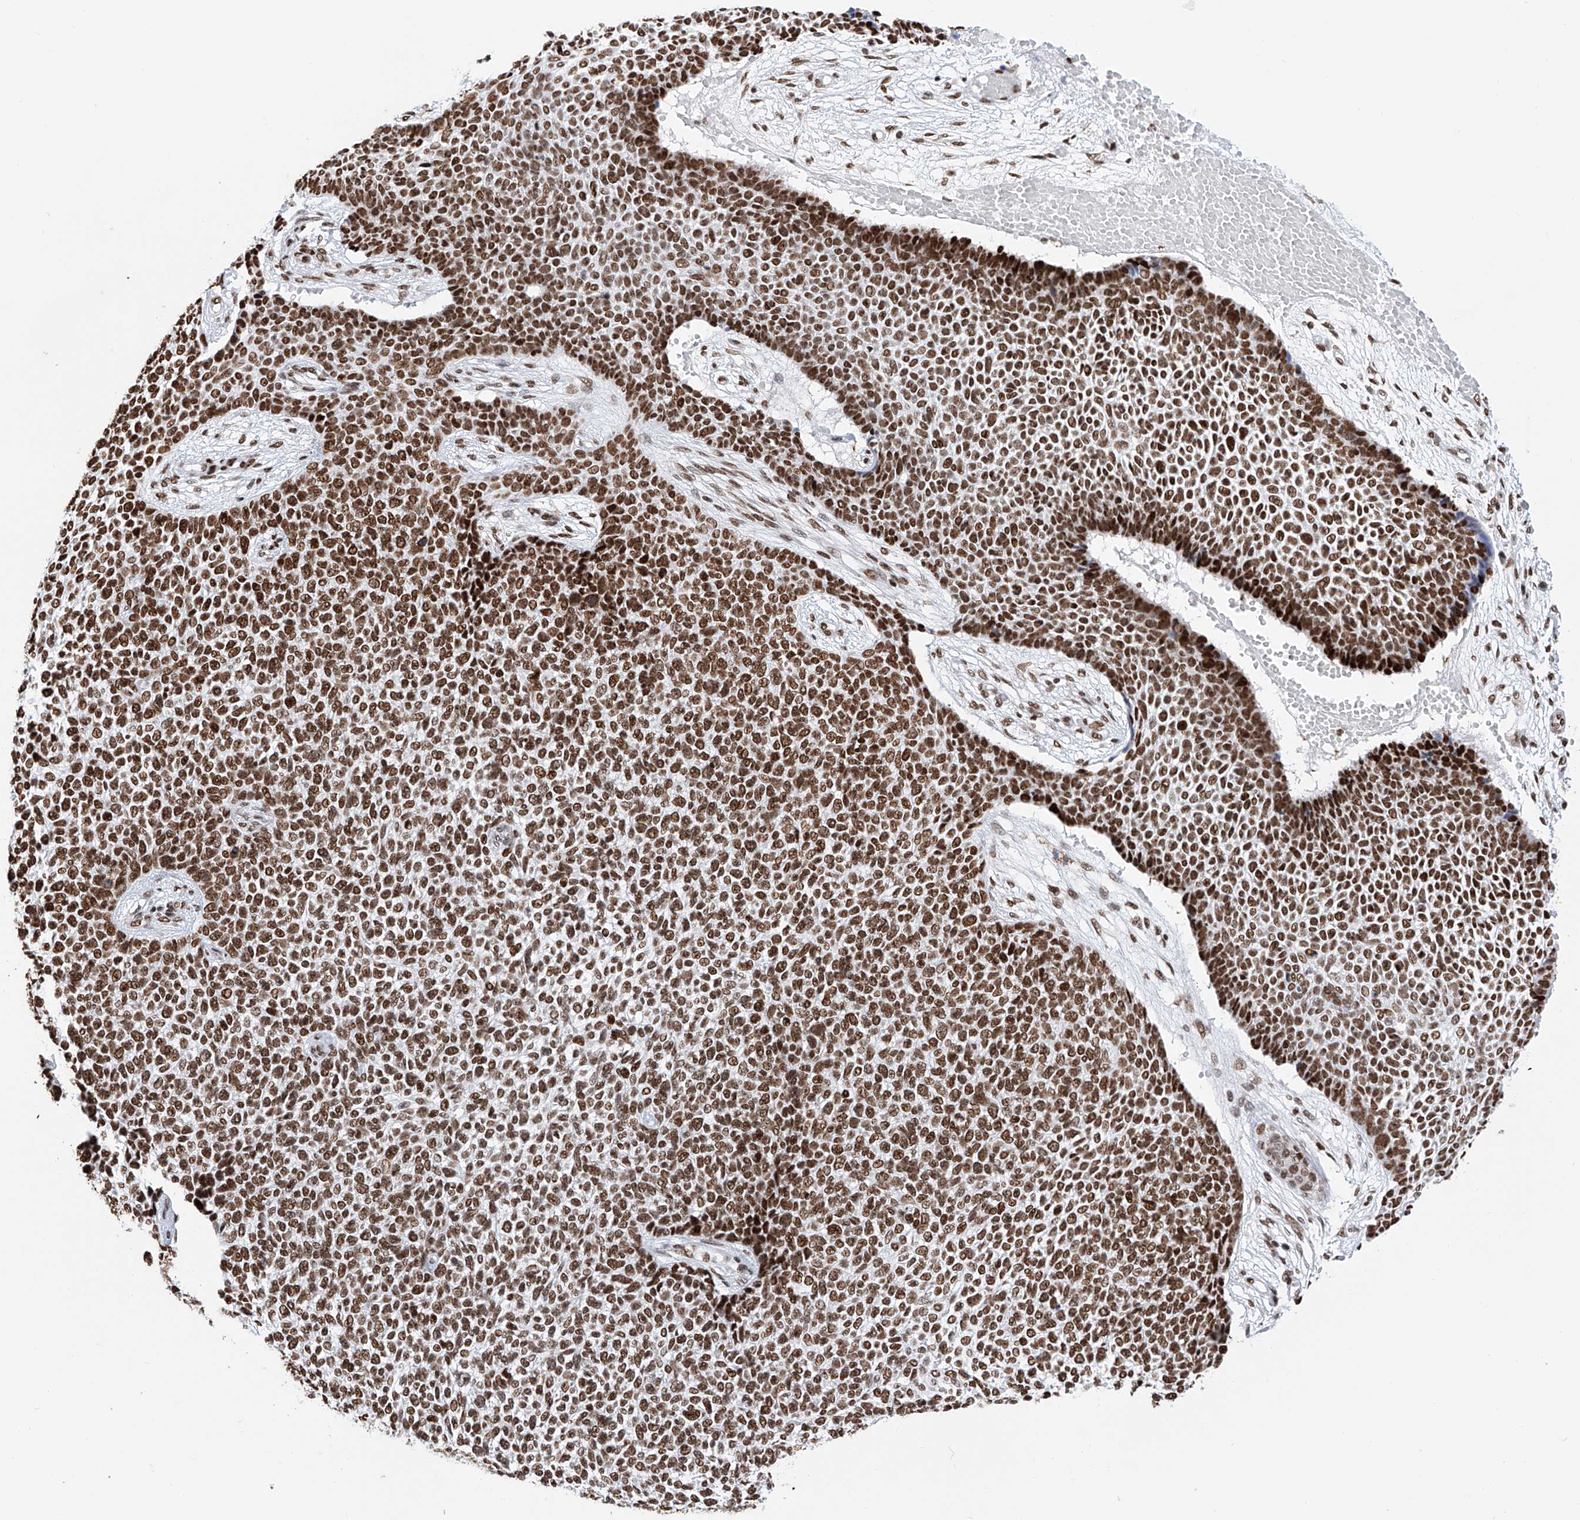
{"staining": {"intensity": "strong", "quantity": ">75%", "location": "nuclear"}, "tissue": "skin cancer", "cell_type": "Tumor cells", "image_type": "cancer", "snomed": [{"axis": "morphology", "description": "Basal cell carcinoma"}, {"axis": "topography", "description": "Skin"}], "caption": "Immunohistochemistry photomicrograph of human skin cancer stained for a protein (brown), which exhibits high levels of strong nuclear expression in about >75% of tumor cells.", "gene": "SRSF6", "patient": {"sex": "female", "age": 84}}